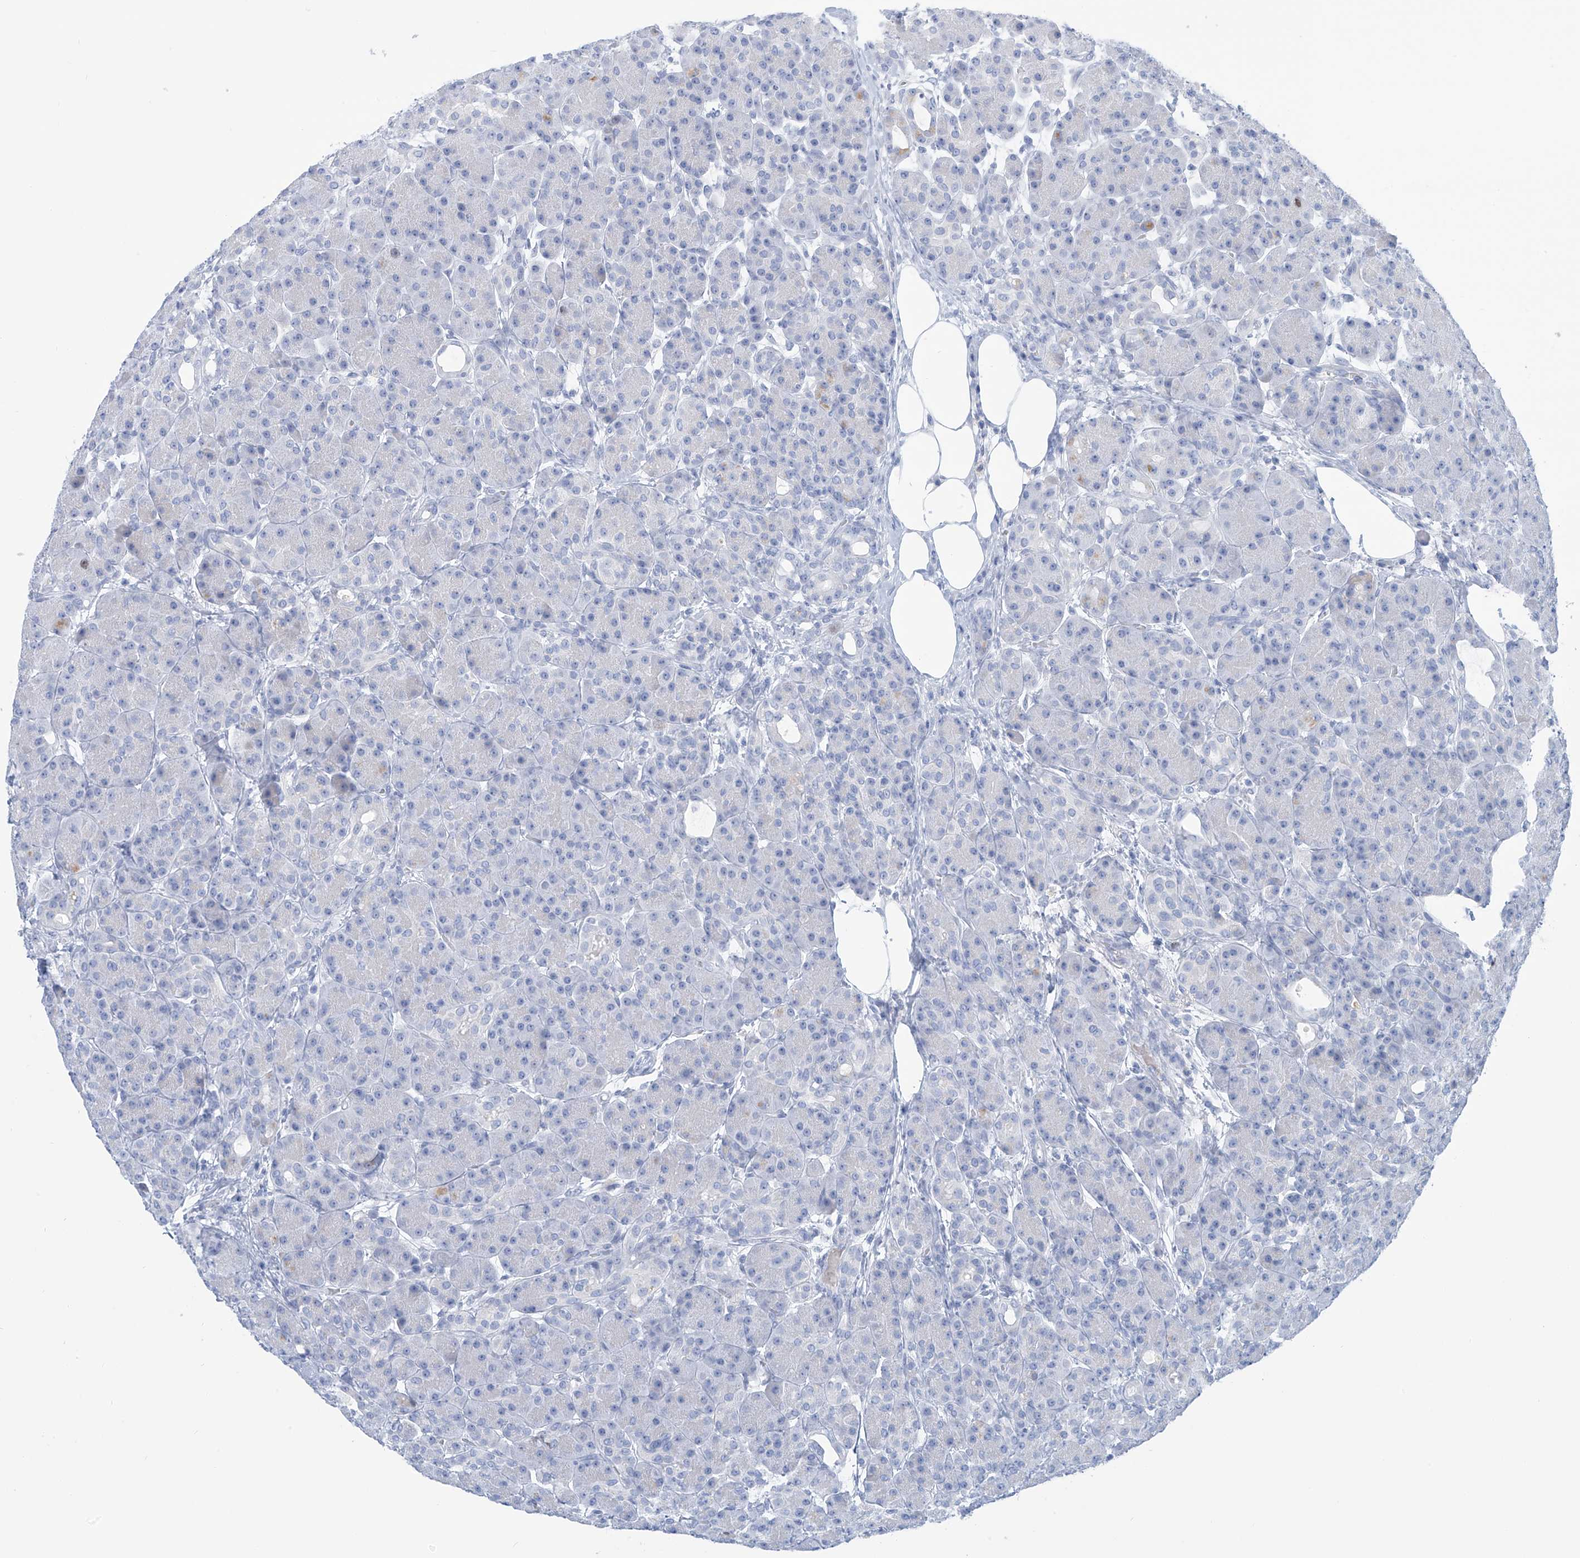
{"staining": {"intensity": "negative", "quantity": "none", "location": "none"}, "tissue": "pancreas", "cell_type": "Exocrine glandular cells", "image_type": "normal", "snomed": [{"axis": "morphology", "description": "Normal tissue, NOS"}, {"axis": "topography", "description": "Pancreas"}], "caption": "A high-resolution histopathology image shows IHC staining of benign pancreas, which exhibits no significant expression in exocrine glandular cells.", "gene": "SGO2", "patient": {"sex": "male", "age": 63}}